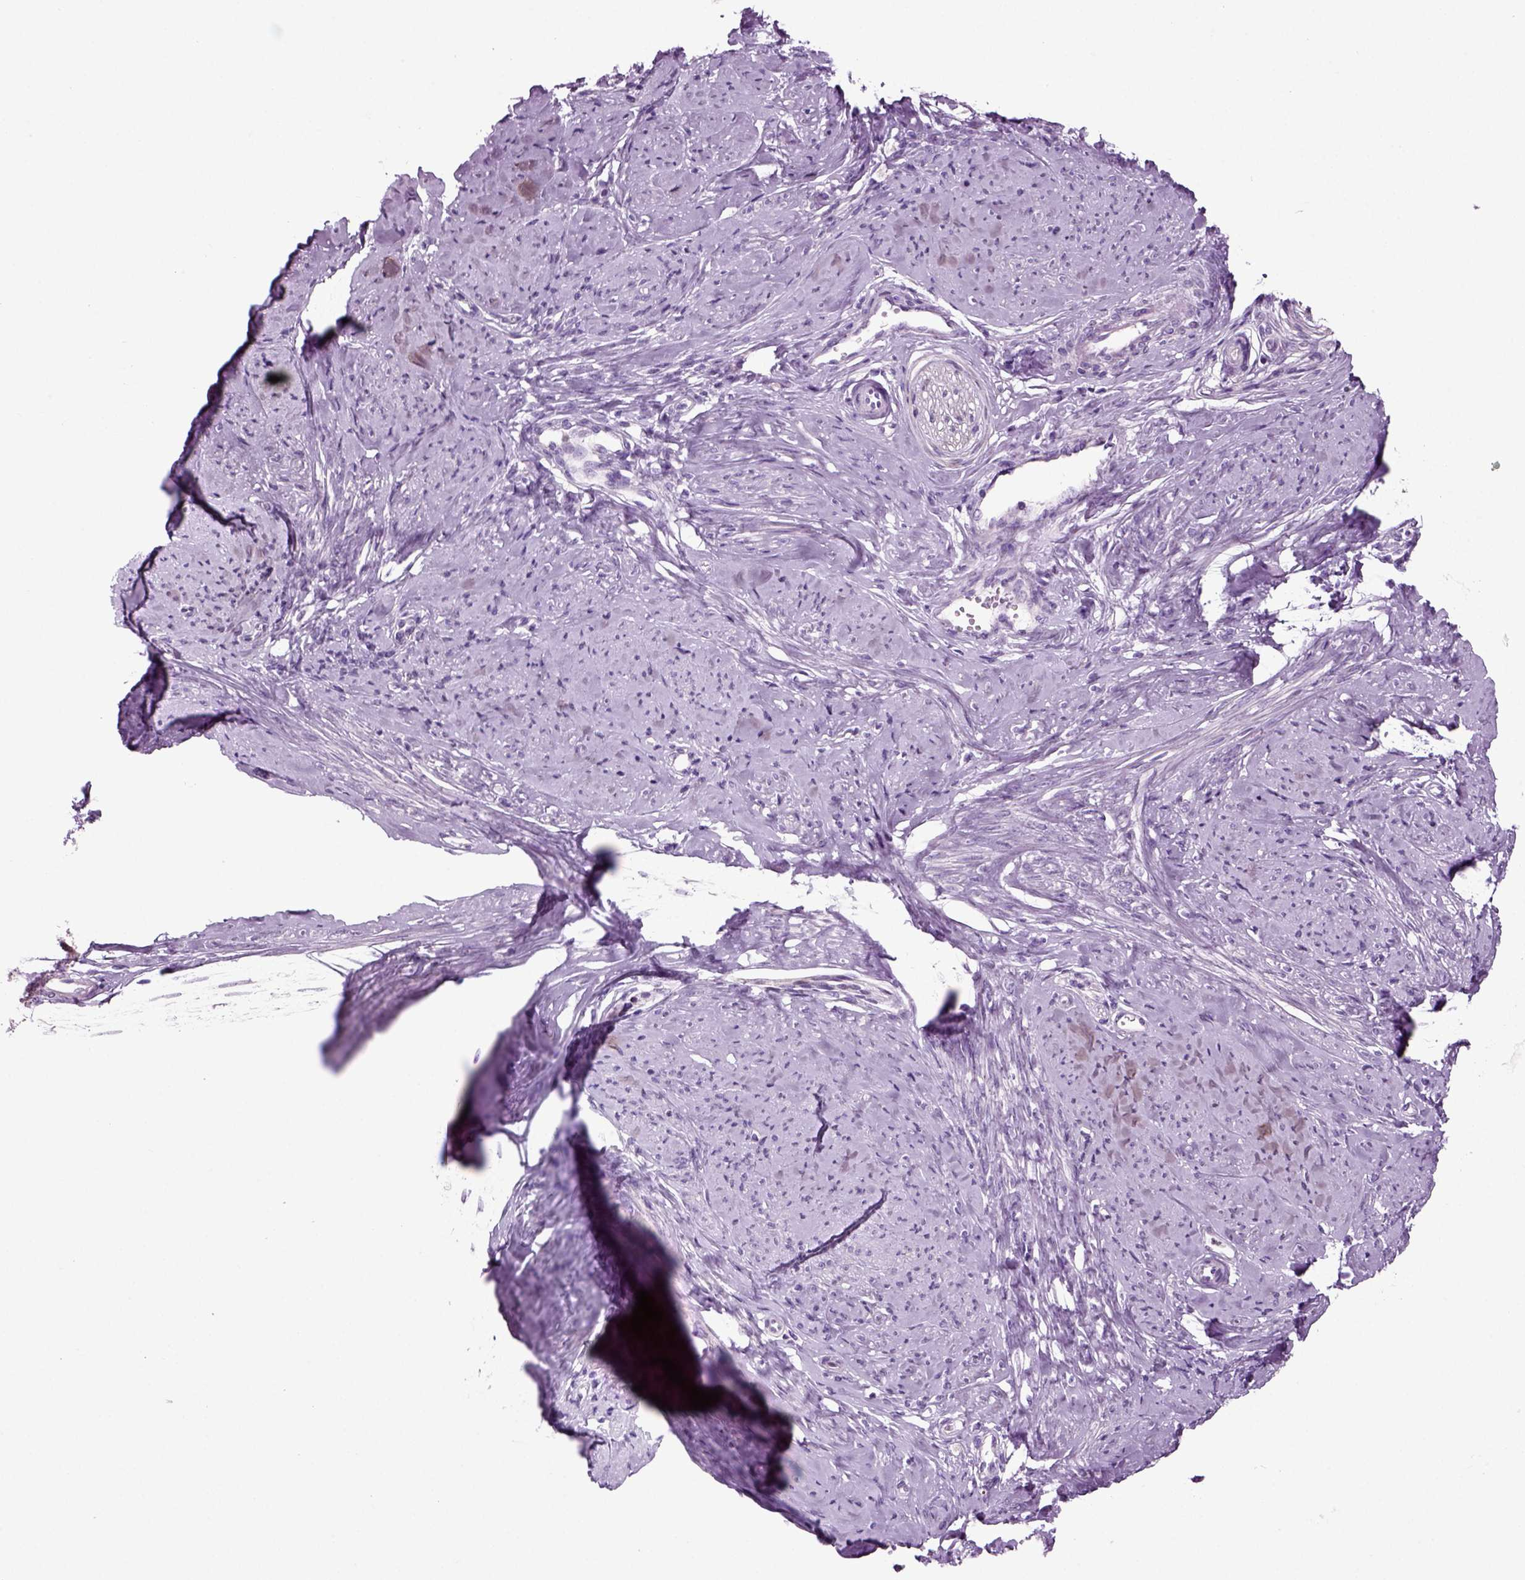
{"staining": {"intensity": "negative", "quantity": "none", "location": "none"}, "tissue": "smooth muscle", "cell_type": "Smooth muscle cells", "image_type": "normal", "snomed": [{"axis": "morphology", "description": "Normal tissue, NOS"}, {"axis": "topography", "description": "Smooth muscle"}], "caption": "High power microscopy micrograph of an immunohistochemistry photomicrograph of normal smooth muscle, revealing no significant expression in smooth muscle cells.", "gene": "ARID3A", "patient": {"sex": "female", "age": 48}}